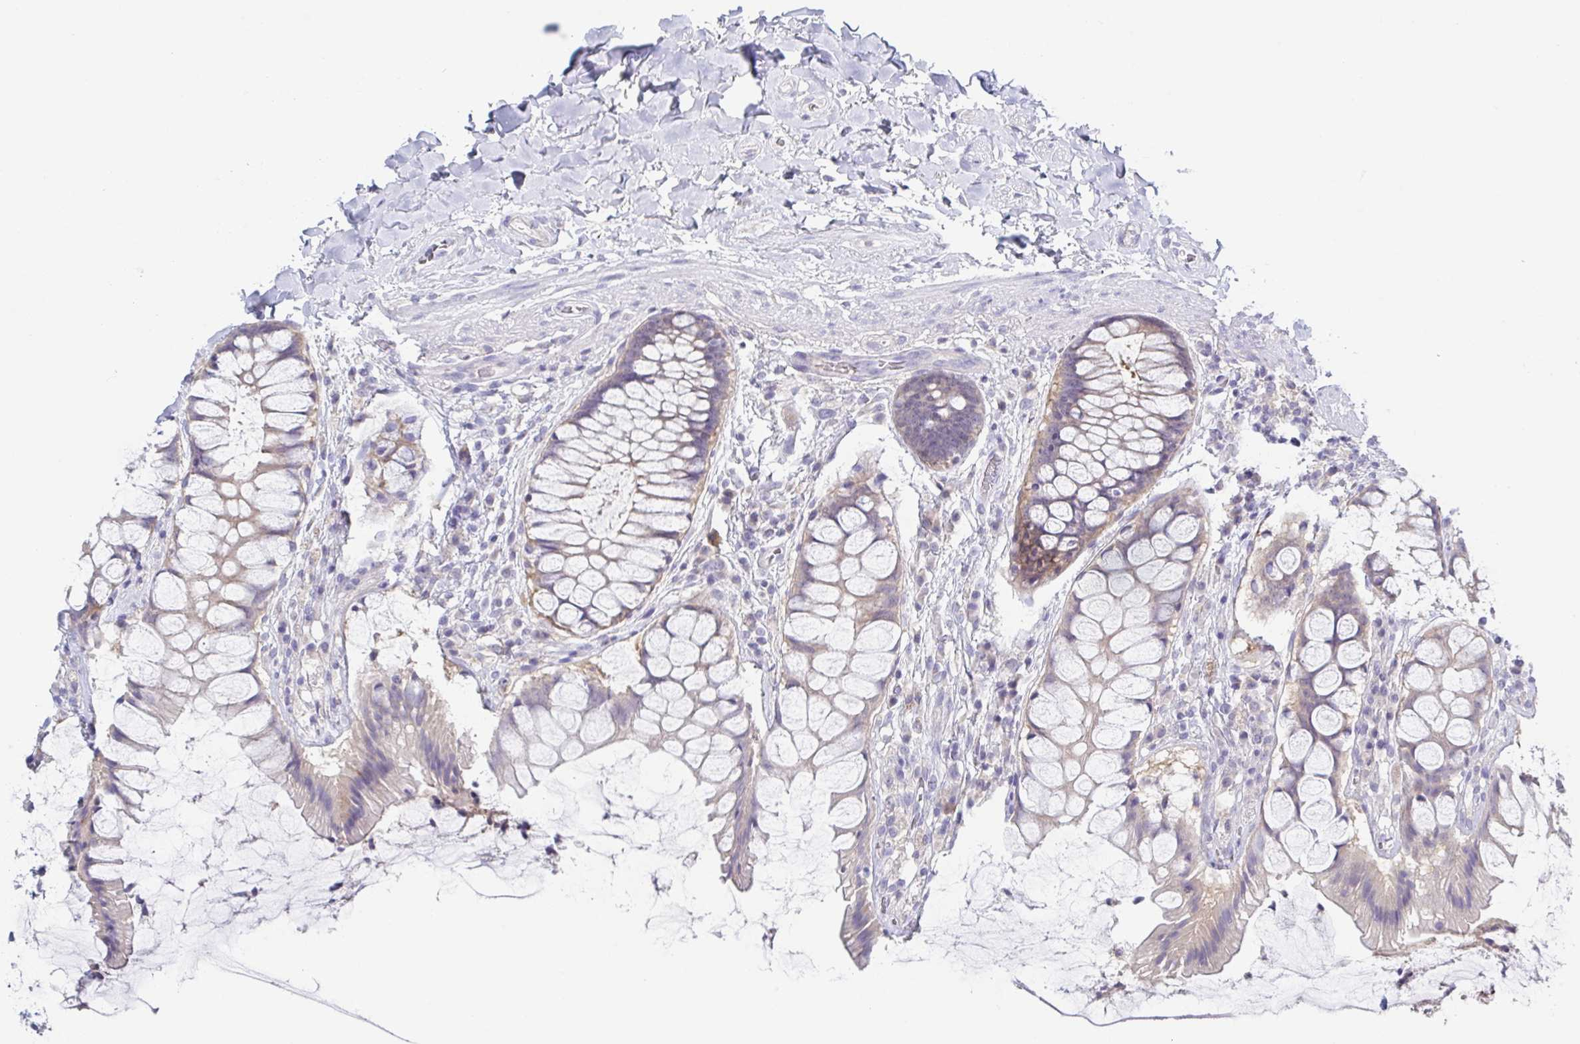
{"staining": {"intensity": "weak", "quantity": ">75%", "location": "cytoplasmic/membranous"}, "tissue": "rectum", "cell_type": "Glandular cells", "image_type": "normal", "snomed": [{"axis": "morphology", "description": "Normal tissue, NOS"}, {"axis": "topography", "description": "Rectum"}], "caption": "About >75% of glandular cells in unremarkable human rectum display weak cytoplasmic/membranous protein positivity as visualized by brown immunohistochemical staining.", "gene": "HTR2A", "patient": {"sex": "female", "age": 58}}